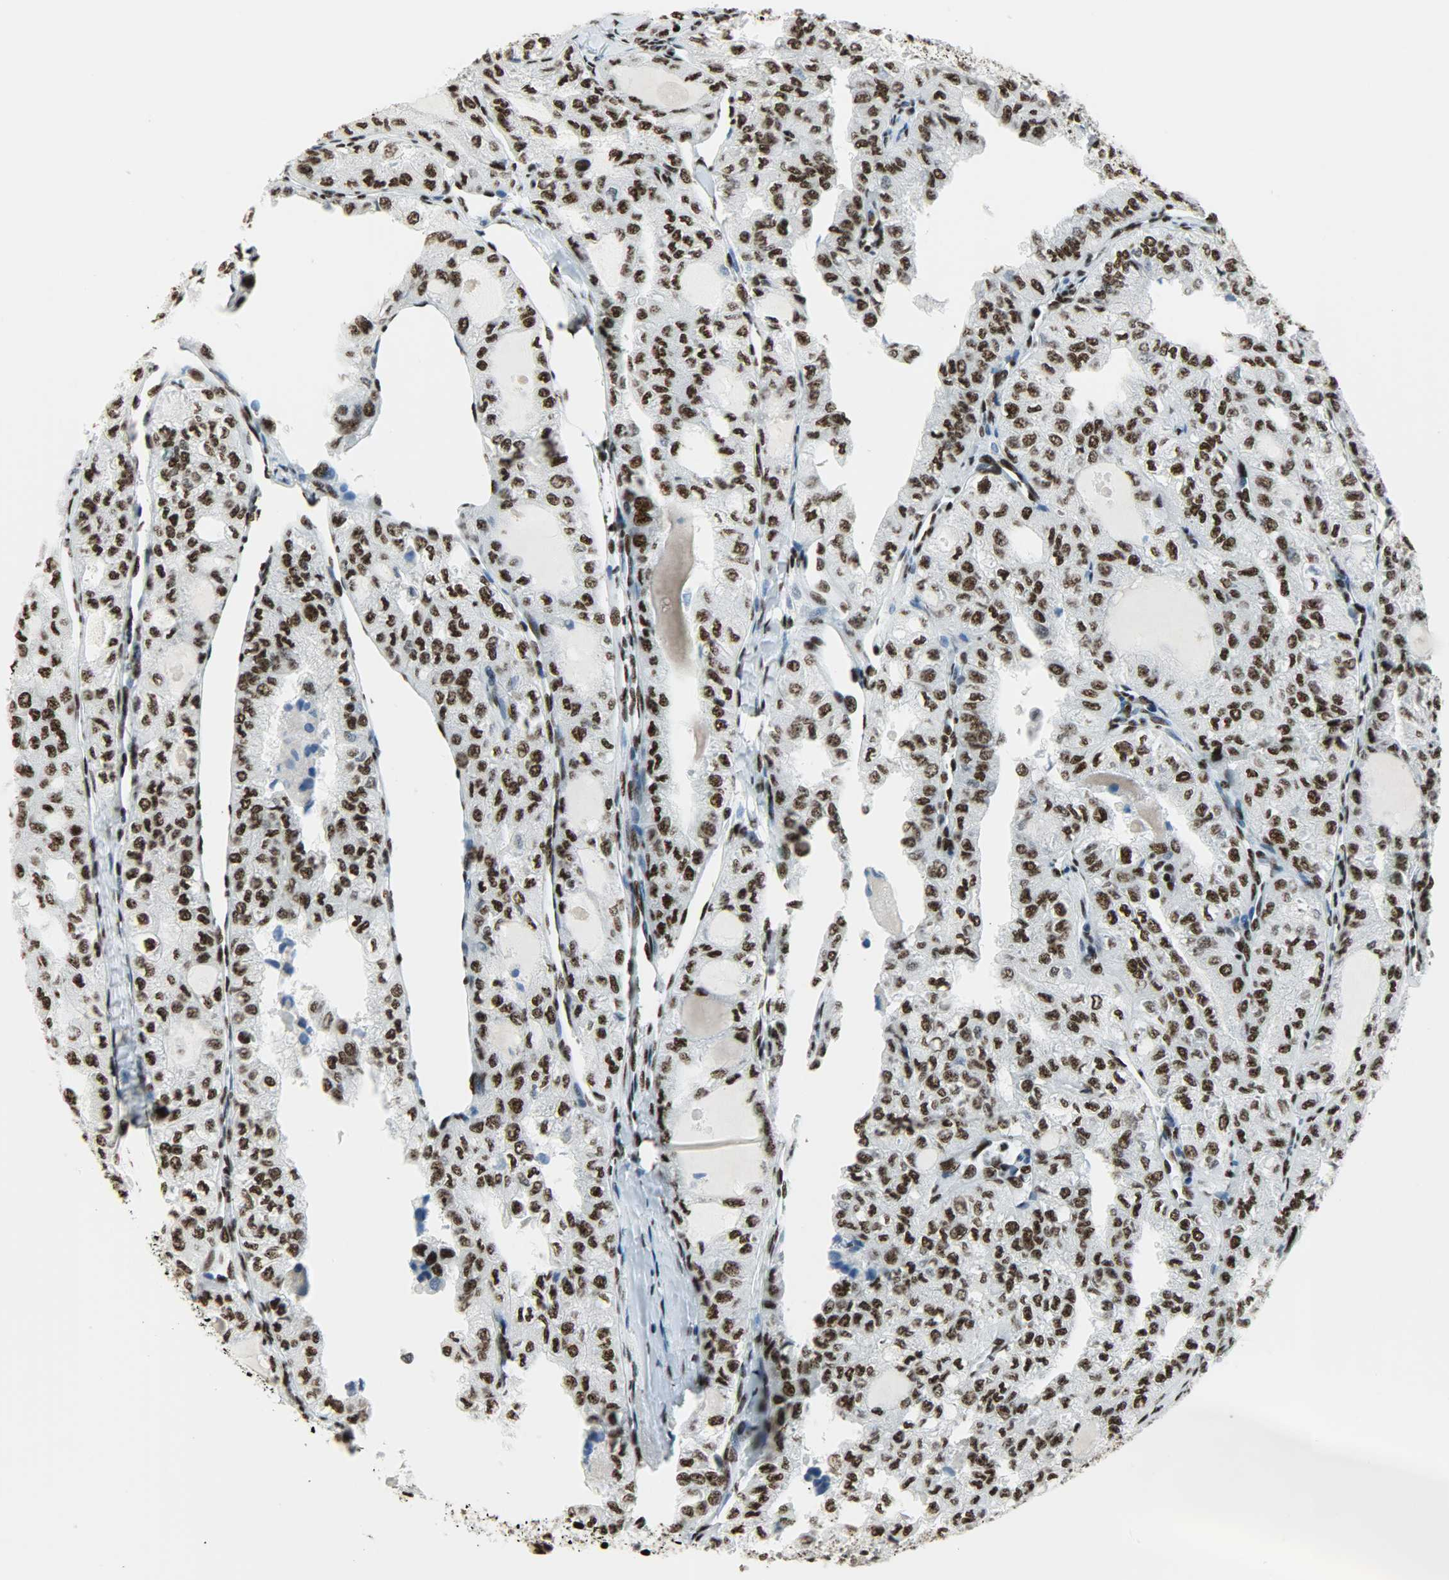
{"staining": {"intensity": "strong", "quantity": ">75%", "location": "nuclear"}, "tissue": "thyroid cancer", "cell_type": "Tumor cells", "image_type": "cancer", "snomed": [{"axis": "morphology", "description": "Follicular adenoma carcinoma, NOS"}, {"axis": "topography", "description": "Thyroid gland"}], "caption": "The histopathology image reveals immunohistochemical staining of thyroid cancer. There is strong nuclear positivity is appreciated in about >75% of tumor cells. The staining was performed using DAB, with brown indicating positive protein expression. Nuclei are stained blue with hematoxylin.", "gene": "SNRPA", "patient": {"sex": "male", "age": 75}}